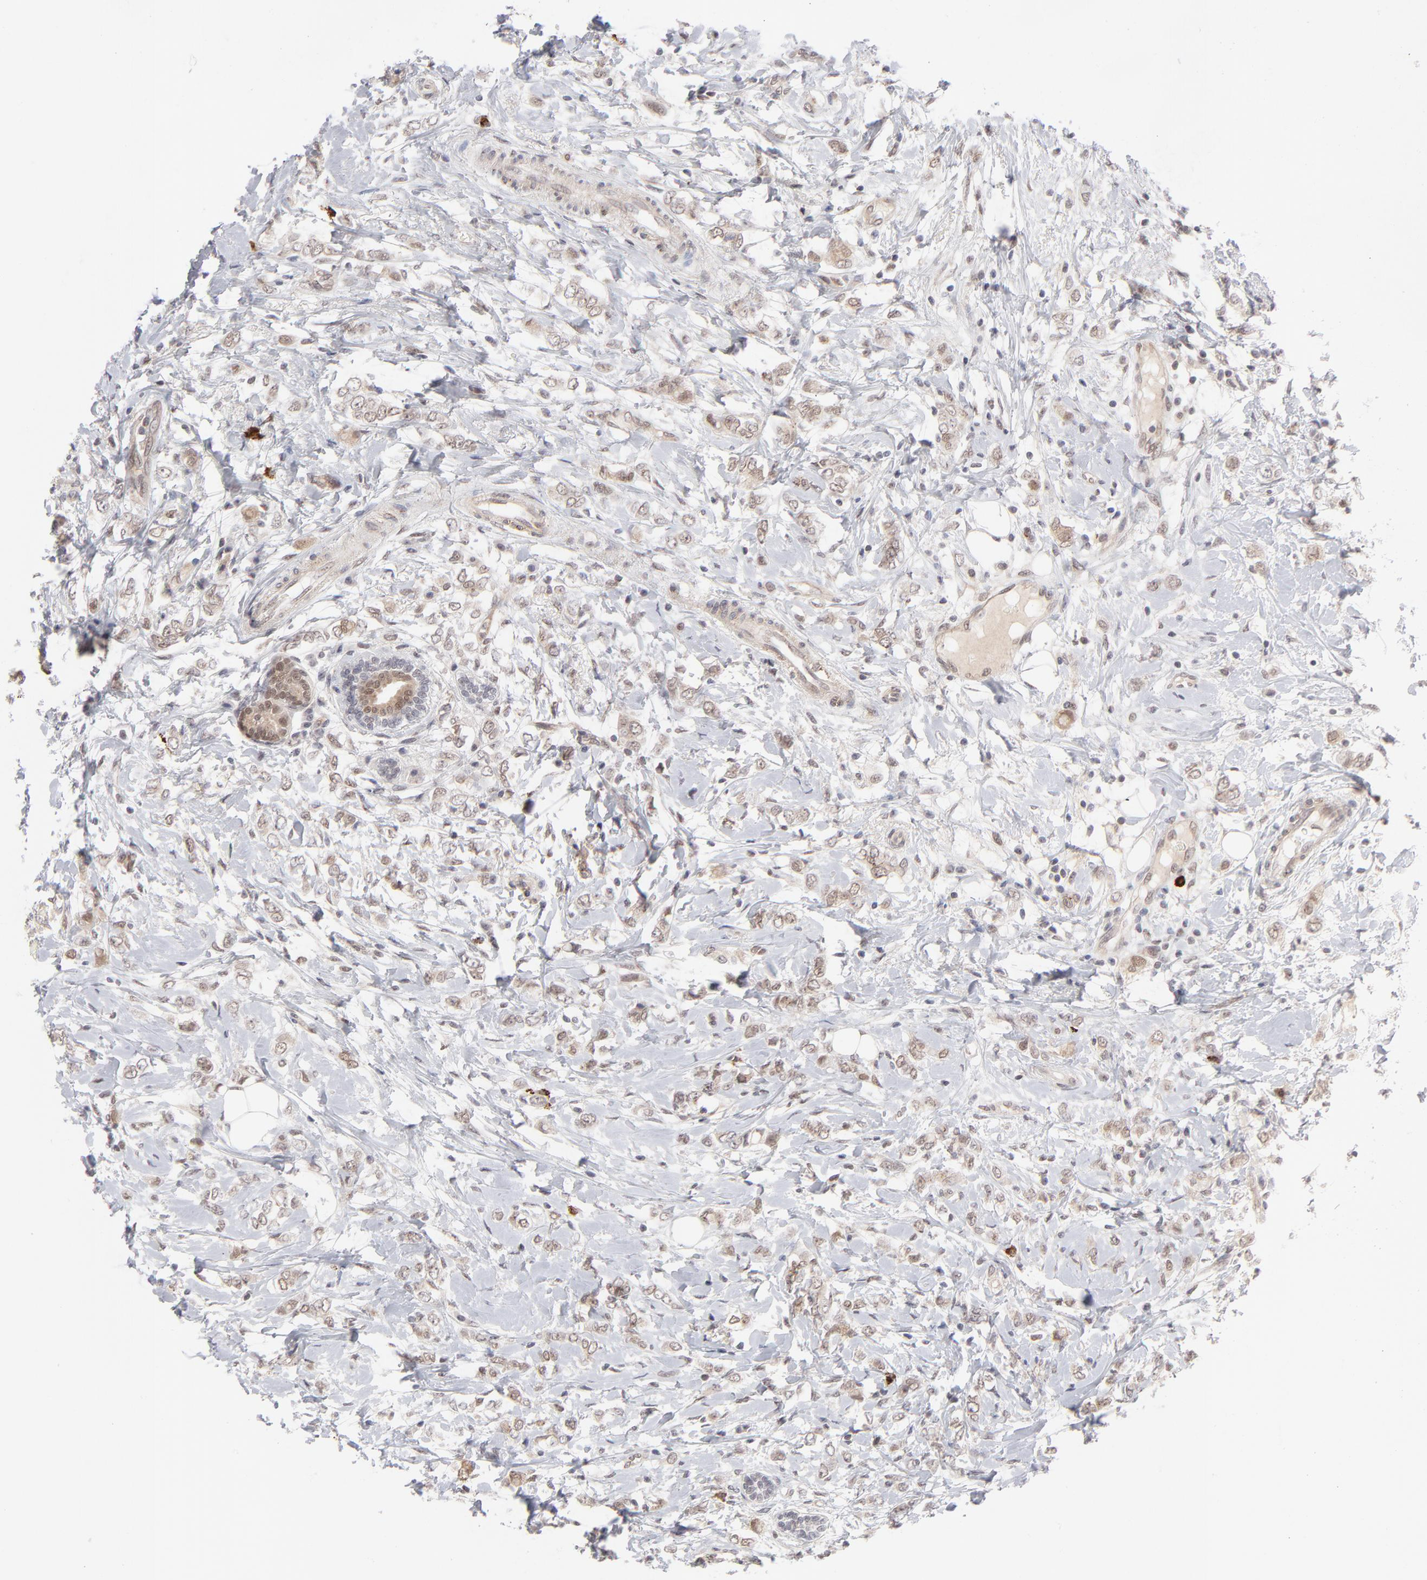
{"staining": {"intensity": "moderate", "quantity": ">75%", "location": "cytoplasmic/membranous,nuclear"}, "tissue": "breast cancer", "cell_type": "Tumor cells", "image_type": "cancer", "snomed": [{"axis": "morphology", "description": "Normal tissue, NOS"}, {"axis": "morphology", "description": "Lobular carcinoma"}, {"axis": "topography", "description": "Breast"}], "caption": "There is medium levels of moderate cytoplasmic/membranous and nuclear positivity in tumor cells of breast cancer, as demonstrated by immunohistochemical staining (brown color).", "gene": "NBN", "patient": {"sex": "female", "age": 47}}